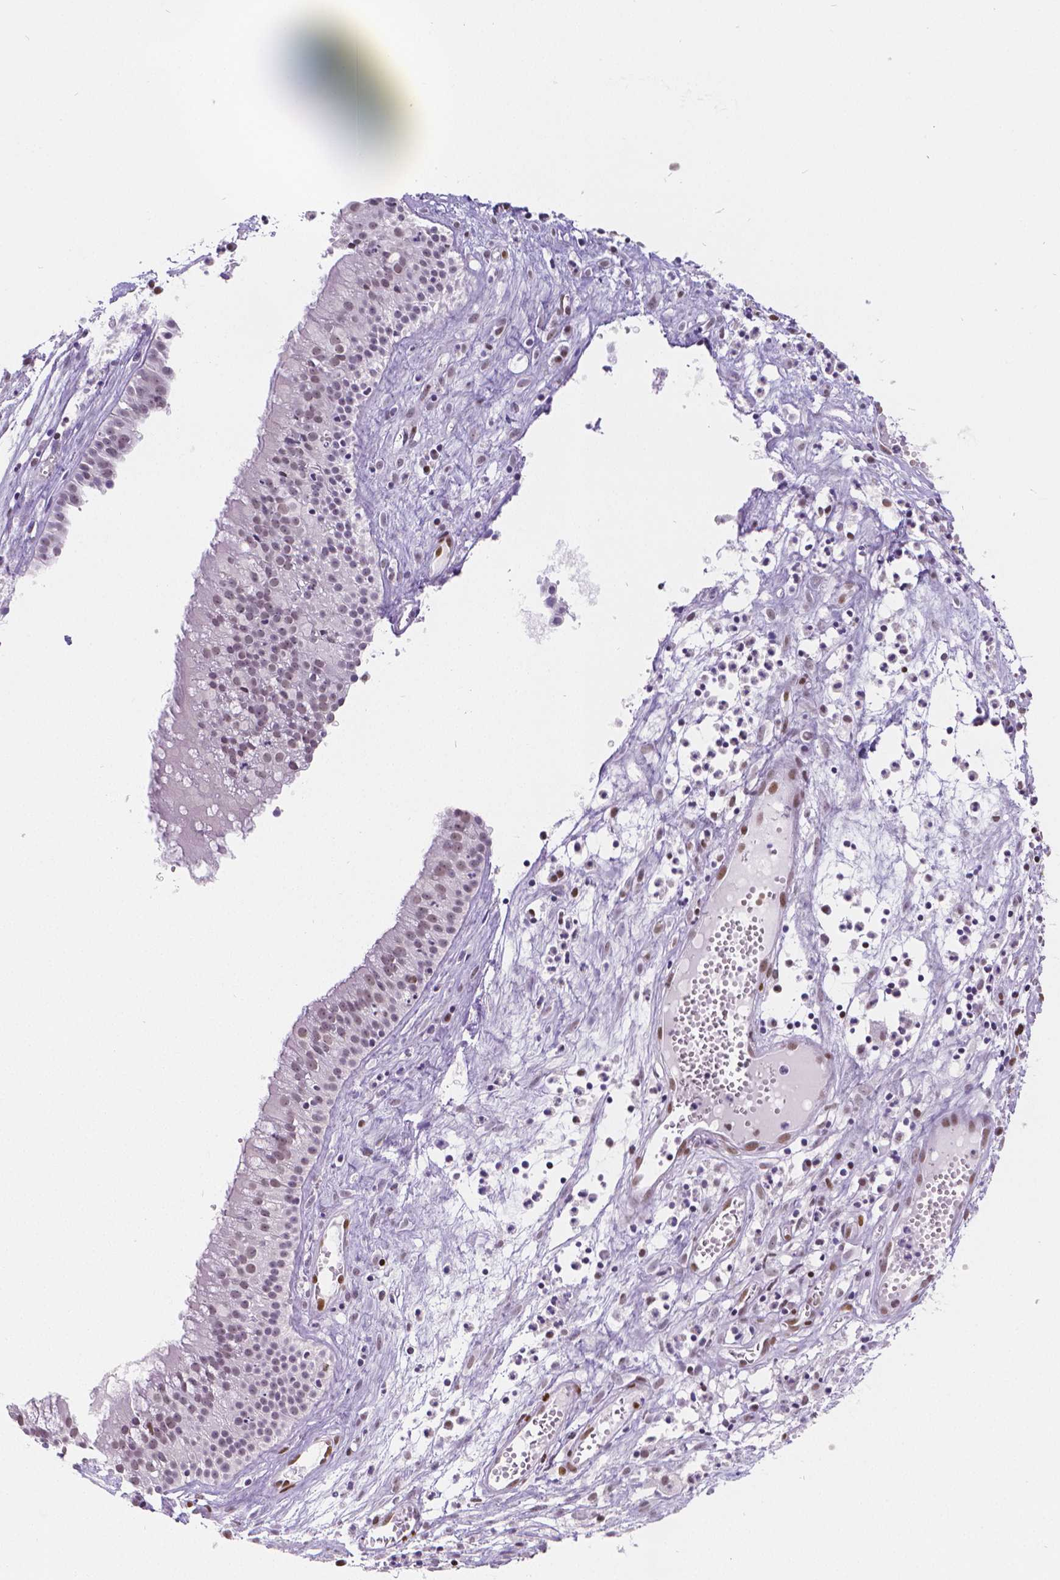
{"staining": {"intensity": "weak", "quantity": "25%-75%", "location": "nuclear"}, "tissue": "nasopharynx", "cell_type": "Respiratory epithelial cells", "image_type": "normal", "snomed": [{"axis": "morphology", "description": "Normal tissue, NOS"}, {"axis": "topography", "description": "Nasopharynx"}], "caption": "Protein staining by immunohistochemistry (IHC) shows weak nuclear positivity in approximately 25%-75% of respiratory epithelial cells in benign nasopharynx.", "gene": "MEF2C", "patient": {"sex": "male", "age": 31}}